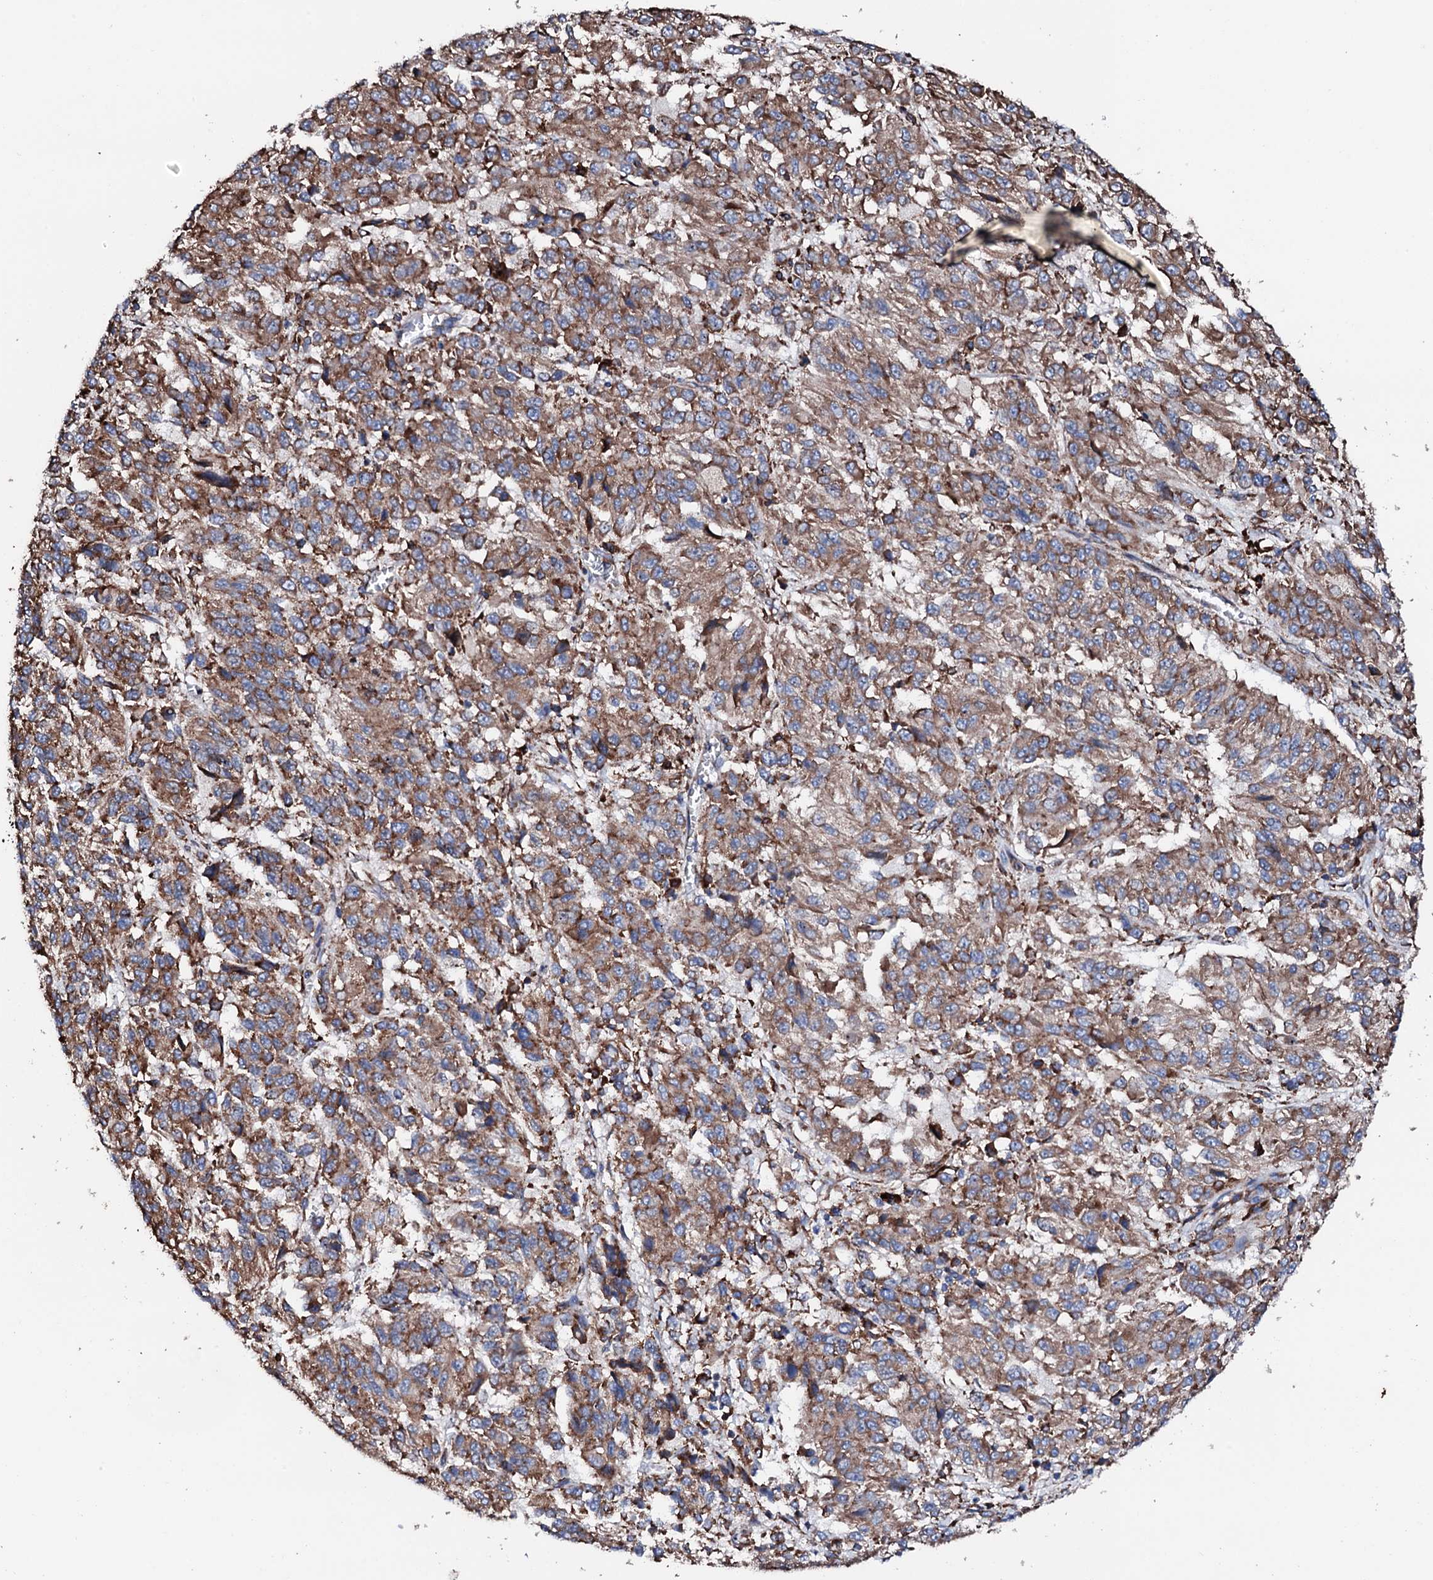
{"staining": {"intensity": "moderate", "quantity": ">75%", "location": "cytoplasmic/membranous"}, "tissue": "melanoma", "cell_type": "Tumor cells", "image_type": "cancer", "snomed": [{"axis": "morphology", "description": "Malignant melanoma, Metastatic site"}, {"axis": "topography", "description": "Lung"}], "caption": "There is medium levels of moderate cytoplasmic/membranous staining in tumor cells of malignant melanoma (metastatic site), as demonstrated by immunohistochemical staining (brown color).", "gene": "AMDHD1", "patient": {"sex": "male", "age": 64}}